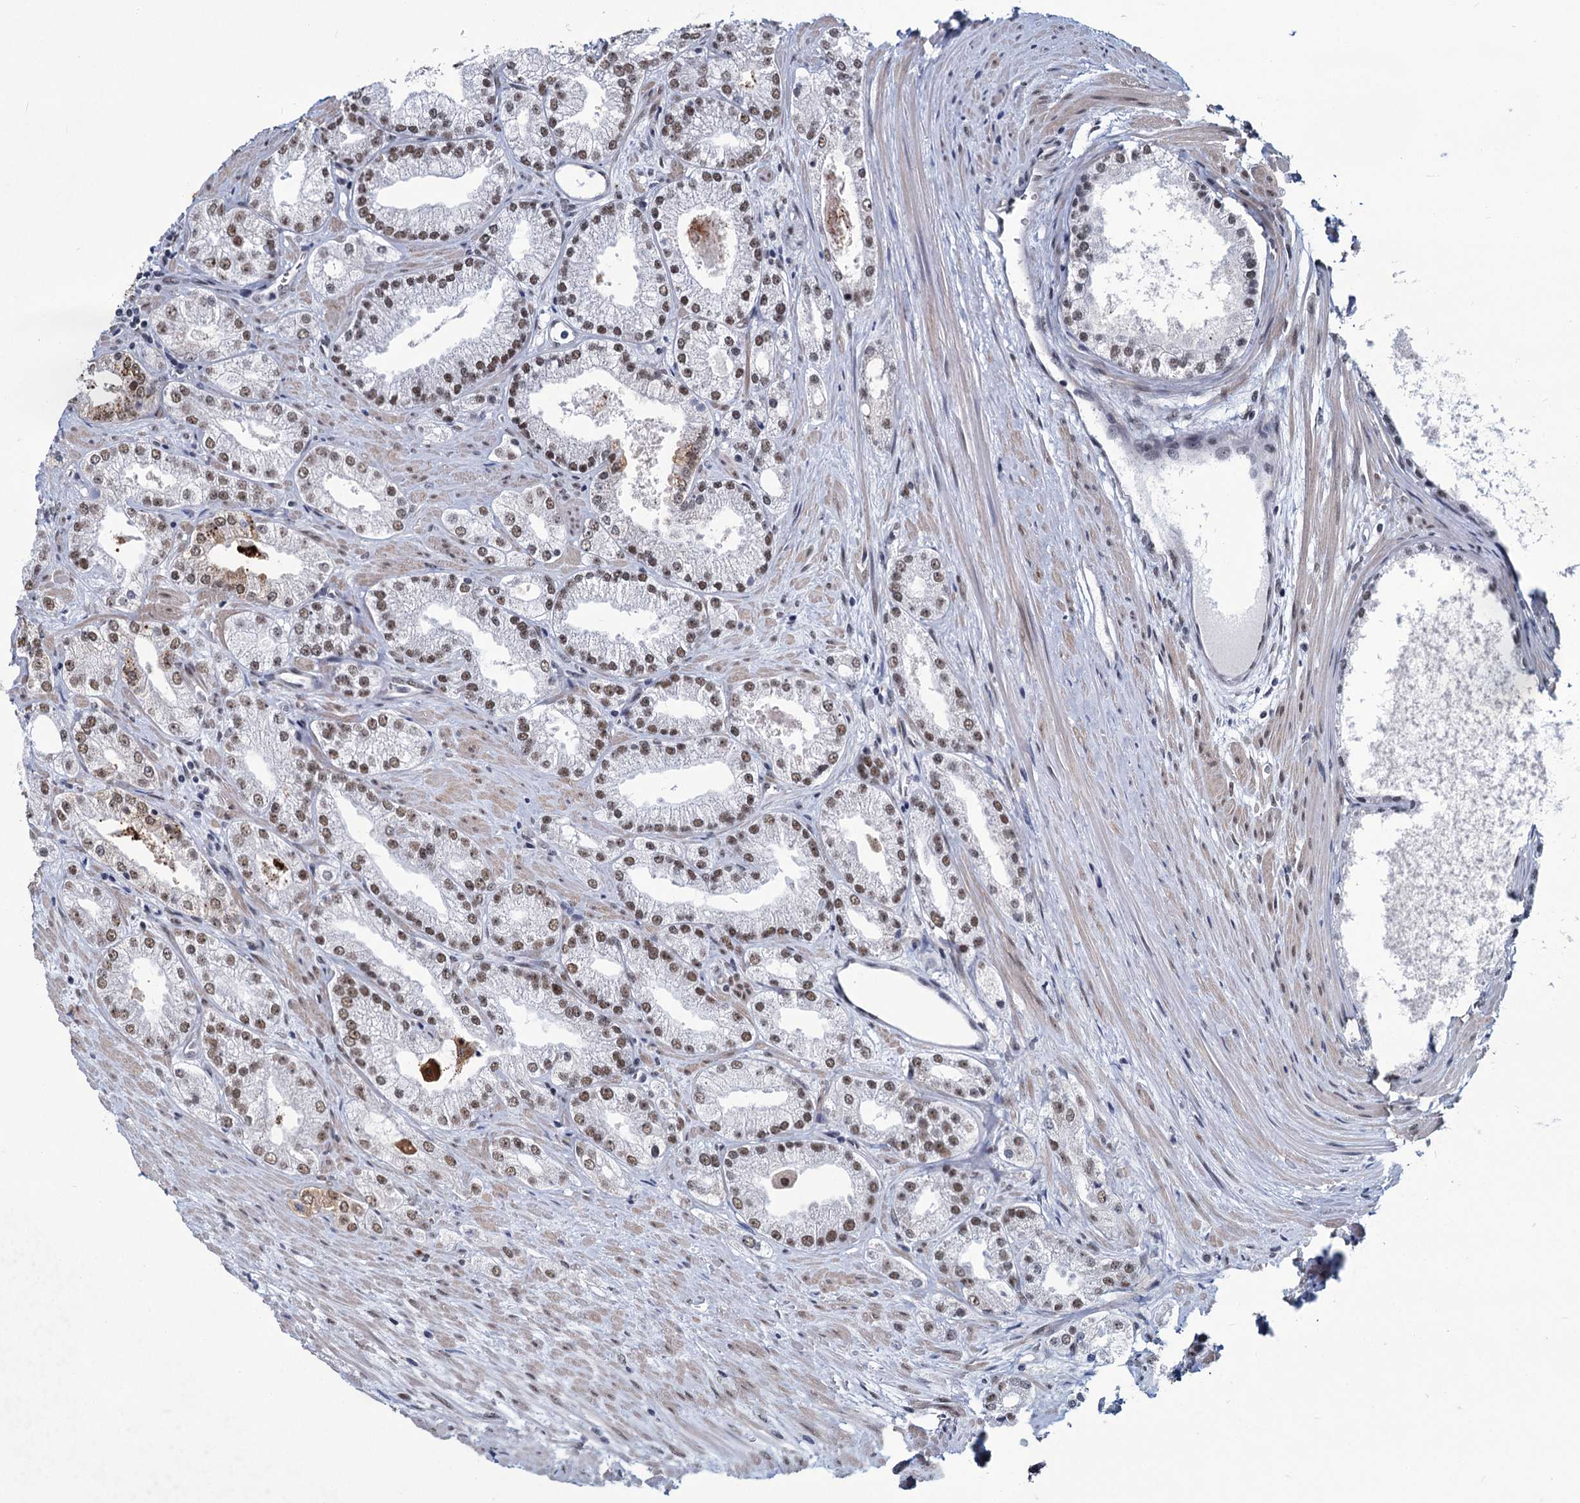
{"staining": {"intensity": "moderate", "quantity": ">75%", "location": "nuclear"}, "tissue": "prostate cancer", "cell_type": "Tumor cells", "image_type": "cancer", "snomed": [{"axis": "morphology", "description": "Adenocarcinoma, Low grade"}, {"axis": "topography", "description": "Prostate"}], "caption": "Immunohistochemistry histopathology image of neoplastic tissue: human prostate cancer stained using immunohistochemistry (IHC) exhibits medium levels of moderate protein expression localized specifically in the nuclear of tumor cells, appearing as a nuclear brown color.", "gene": "METTL14", "patient": {"sex": "male", "age": 69}}